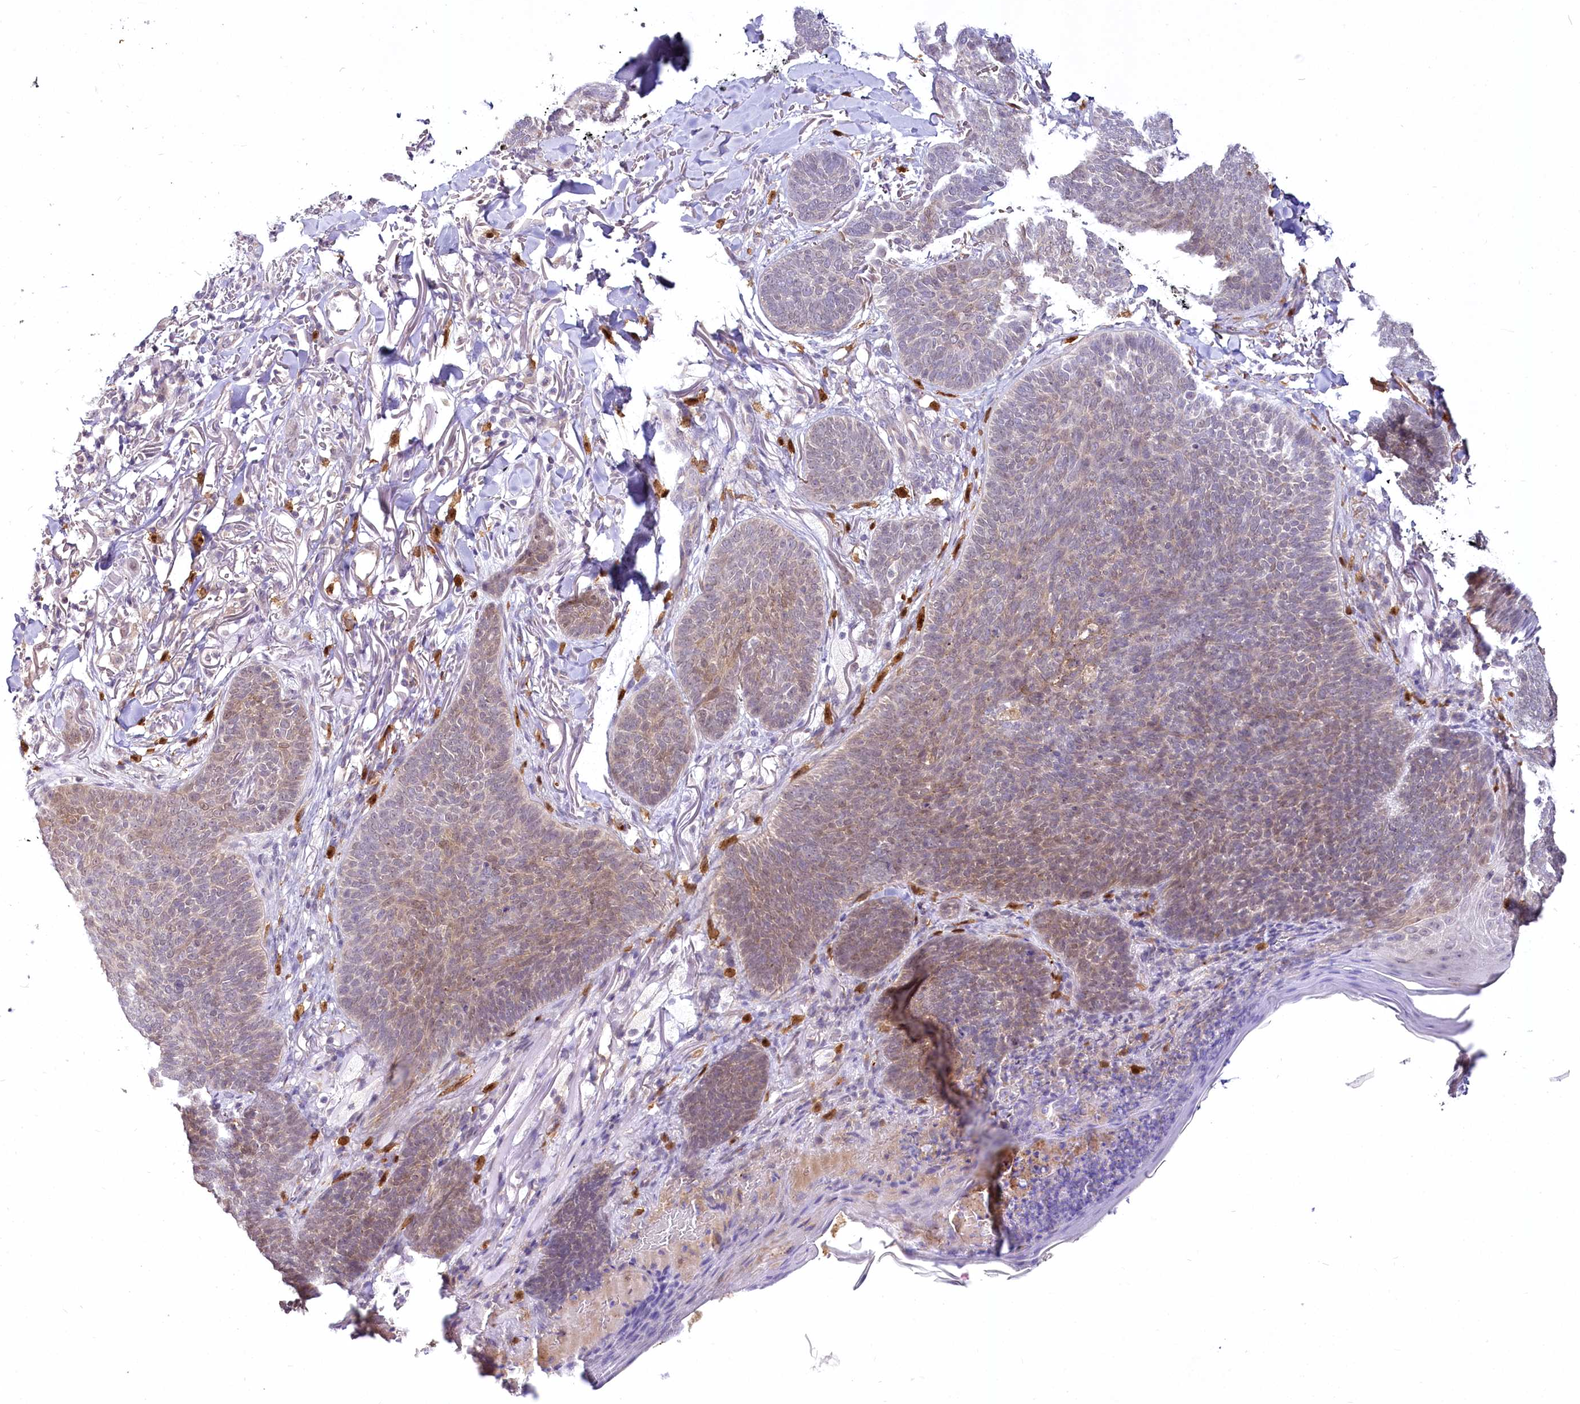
{"staining": {"intensity": "weak", "quantity": "25%-75%", "location": "cytoplasmic/membranous,nuclear"}, "tissue": "skin cancer", "cell_type": "Tumor cells", "image_type": "cancer", "snomed": [{"axis": "morphology", "description": "Basal cell carcinoma"}, {"axis": "topography", "description": "Skin"}], "caption": "DAB immunohistochemical staining of human skin basal cell carcinoma reveals weak cytoplasmic/membranous and nuclear protein expression in approximately 25%-75% of tumor cells. (DAB (3,3'-diaminobenzidine) IHC with brightfield microscopy, high magnification).", "gene": "VWA5A", "patient": {"sex": "male", "age": 85}}